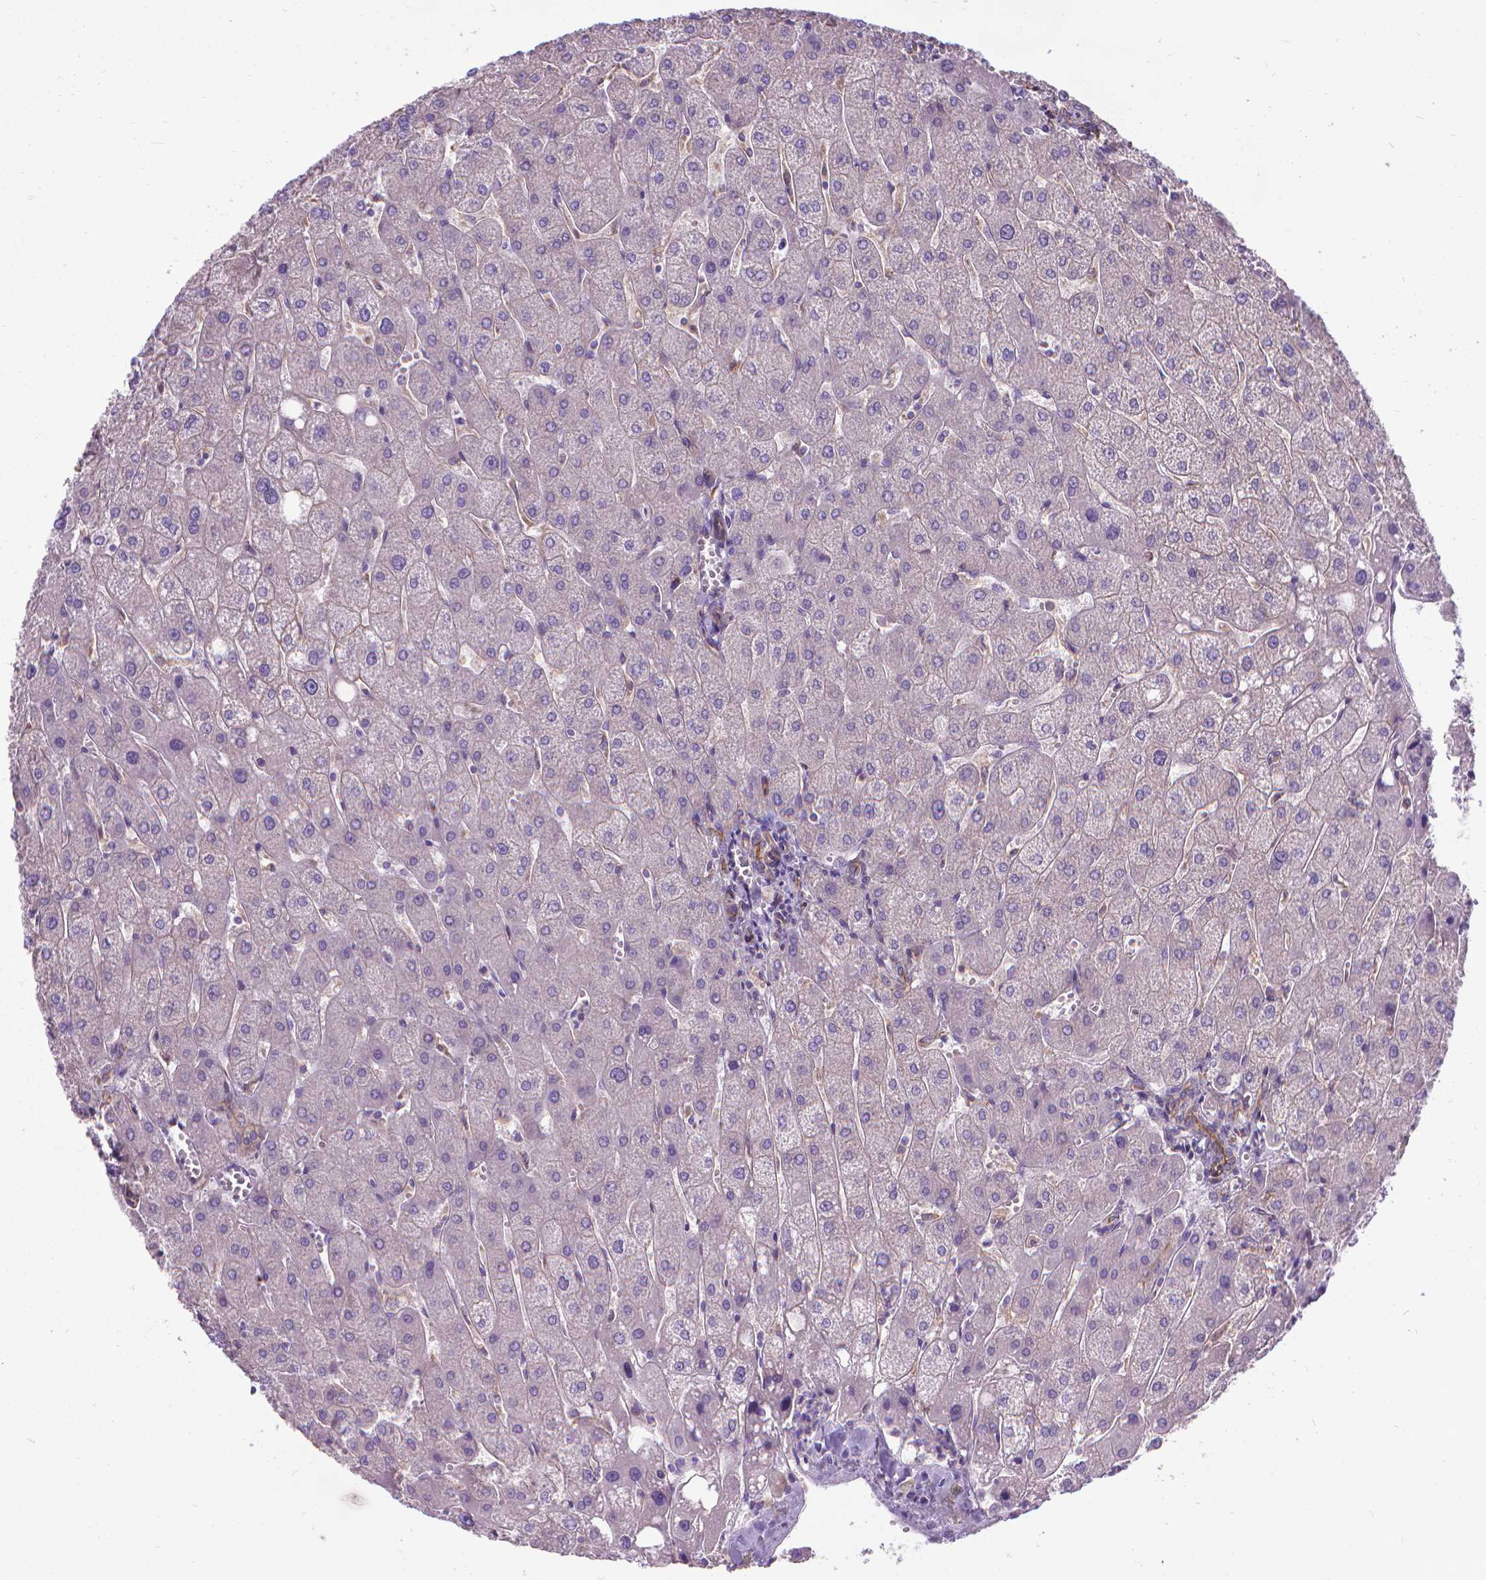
{"staining": {"intensity": "weak", "quantity": "25%-75%", "location": "cytoplasmic/membranous"}, "tissue": "liver", "cell_type": "Cholangiocytes", "image_type": "normal", "snomed": [{"axis": "morphology", "description": "Normal tissue, NOS"}, {"axis": "topography", "description": "Liver"}], "caption": "This photomicrograph demonstrates normal liver stained with immunohistochemistry (IHC) to label a protein in brown. The cytoplasmic/membranous of cholangiocytes show weak positivity for the protein. Nuclei are counter-stained blue.", "gene": "CFAP299", "patient": {"sex": "male", "age": 67}}